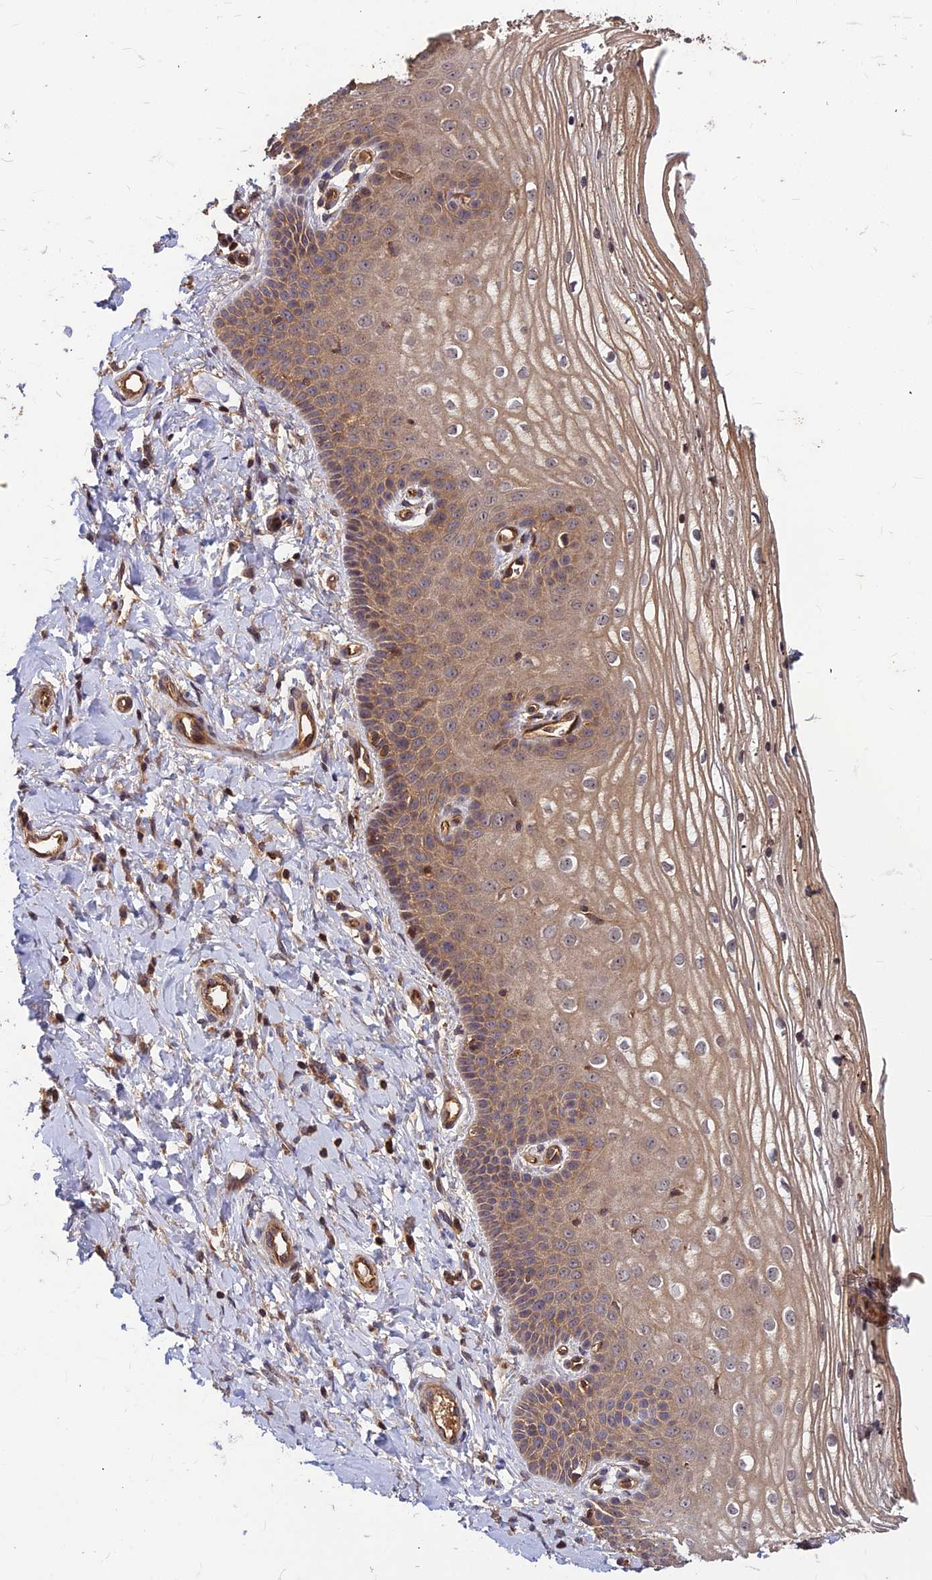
{"staining": {"intensity": "moderate", "quantity": ">75%", "location": "cytoplasmic/membranous"}, "tissue": "vagina", "cell_type": "Squamous epithelial cells", "image_type": "normal", "snomed": [{"axis": "morphology", "description": "Normal tissue, NOS"}, {"axis": "topography", "description": "Vagina"}], "caption": "Immunohistochemical staining of unremarkable vagina shows moderate cytoplasmic/membranous protein expression in approximately >75% of squamous epithelial cells. (DAB (3,3'-diaminobenzidine) = brown stain, brightfield microscopy at high magnification).", "gene": "ZNF467", "patient": {"sex": "female", "age": 68}}